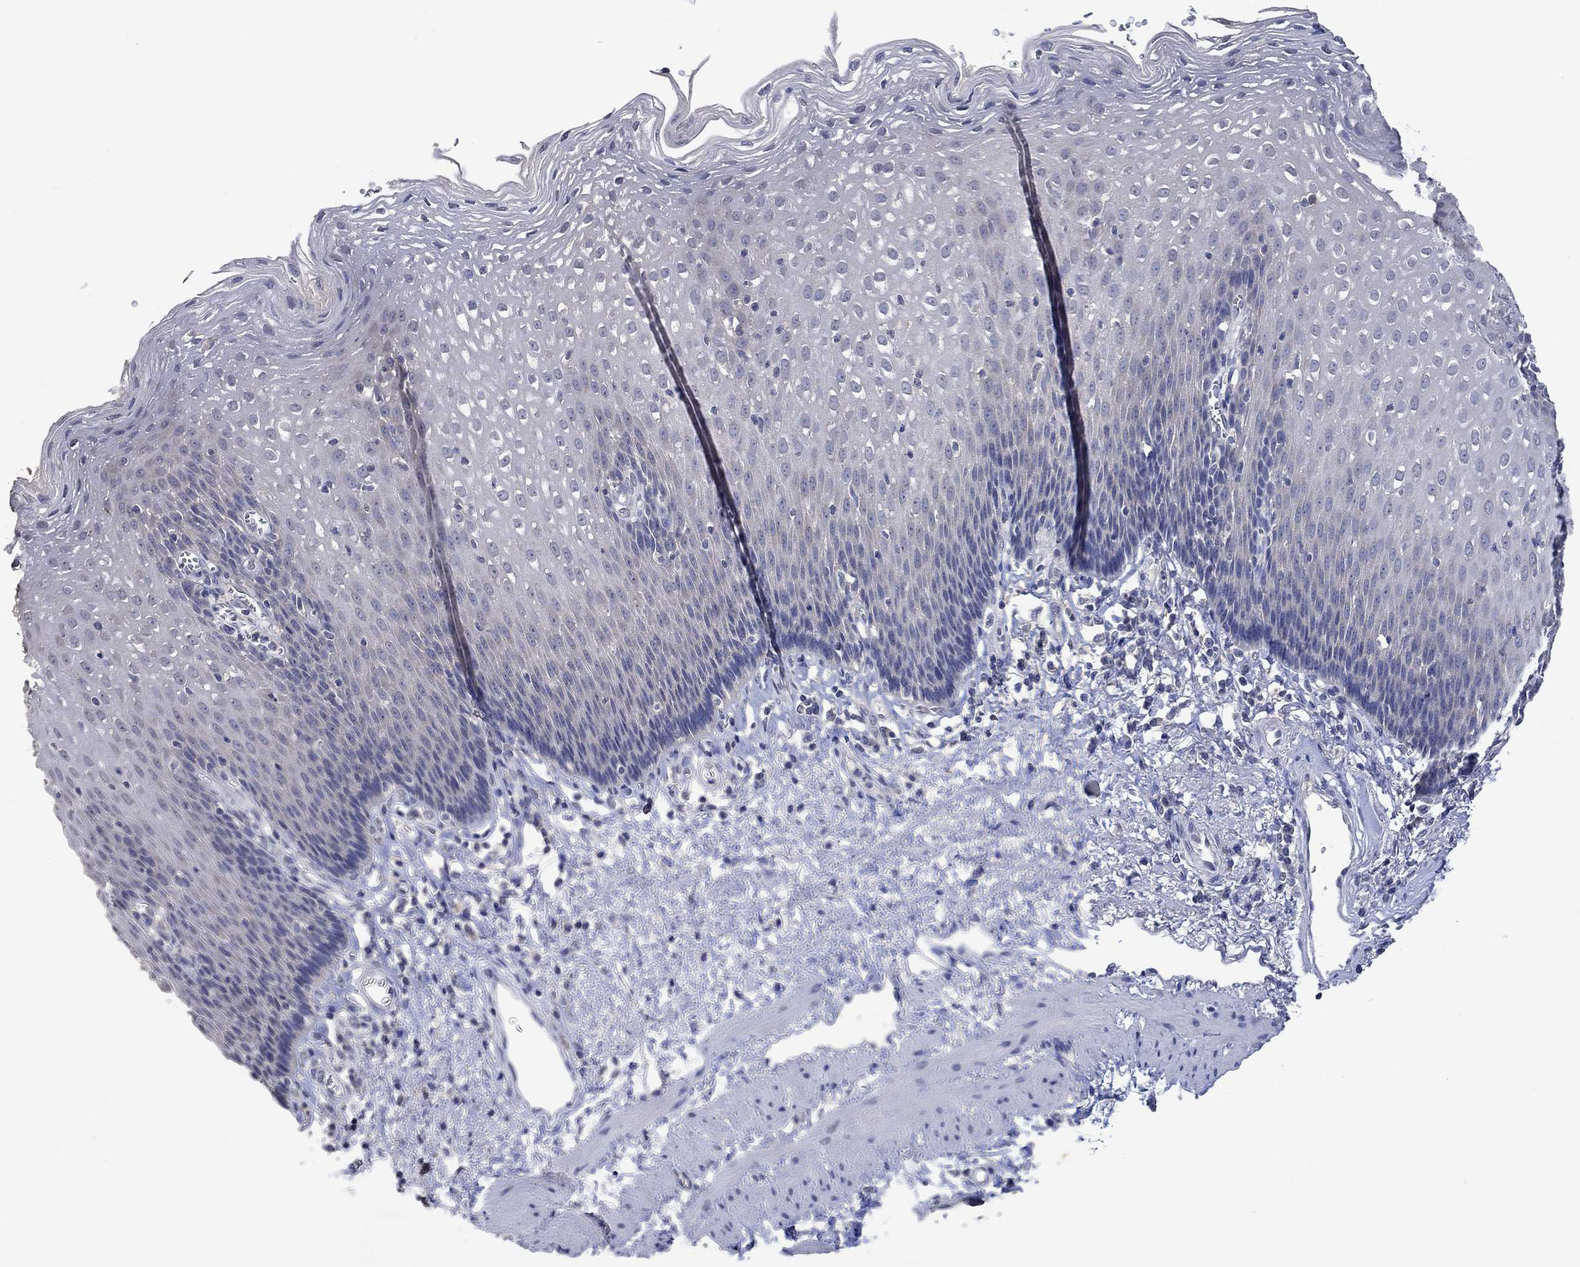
{"staining": {"intensity": "negative", "quantity": "none", "location": "none"}, "tissue": "esophagus", "cell_type": "Squamous epithelial cells", "image_type": "normal", "snomed": [{"axis": "morphology", "description": "Normal tissue, NOS"}, {"axis": "topography", "description": "Esophagus"}], "caption": "Histopathology image shows no significant protein positivity in squamous epithelial cells of unremarkable esophagus.", "gene": "PTPN20", "patient": {"sex": "male", "age": 57}}